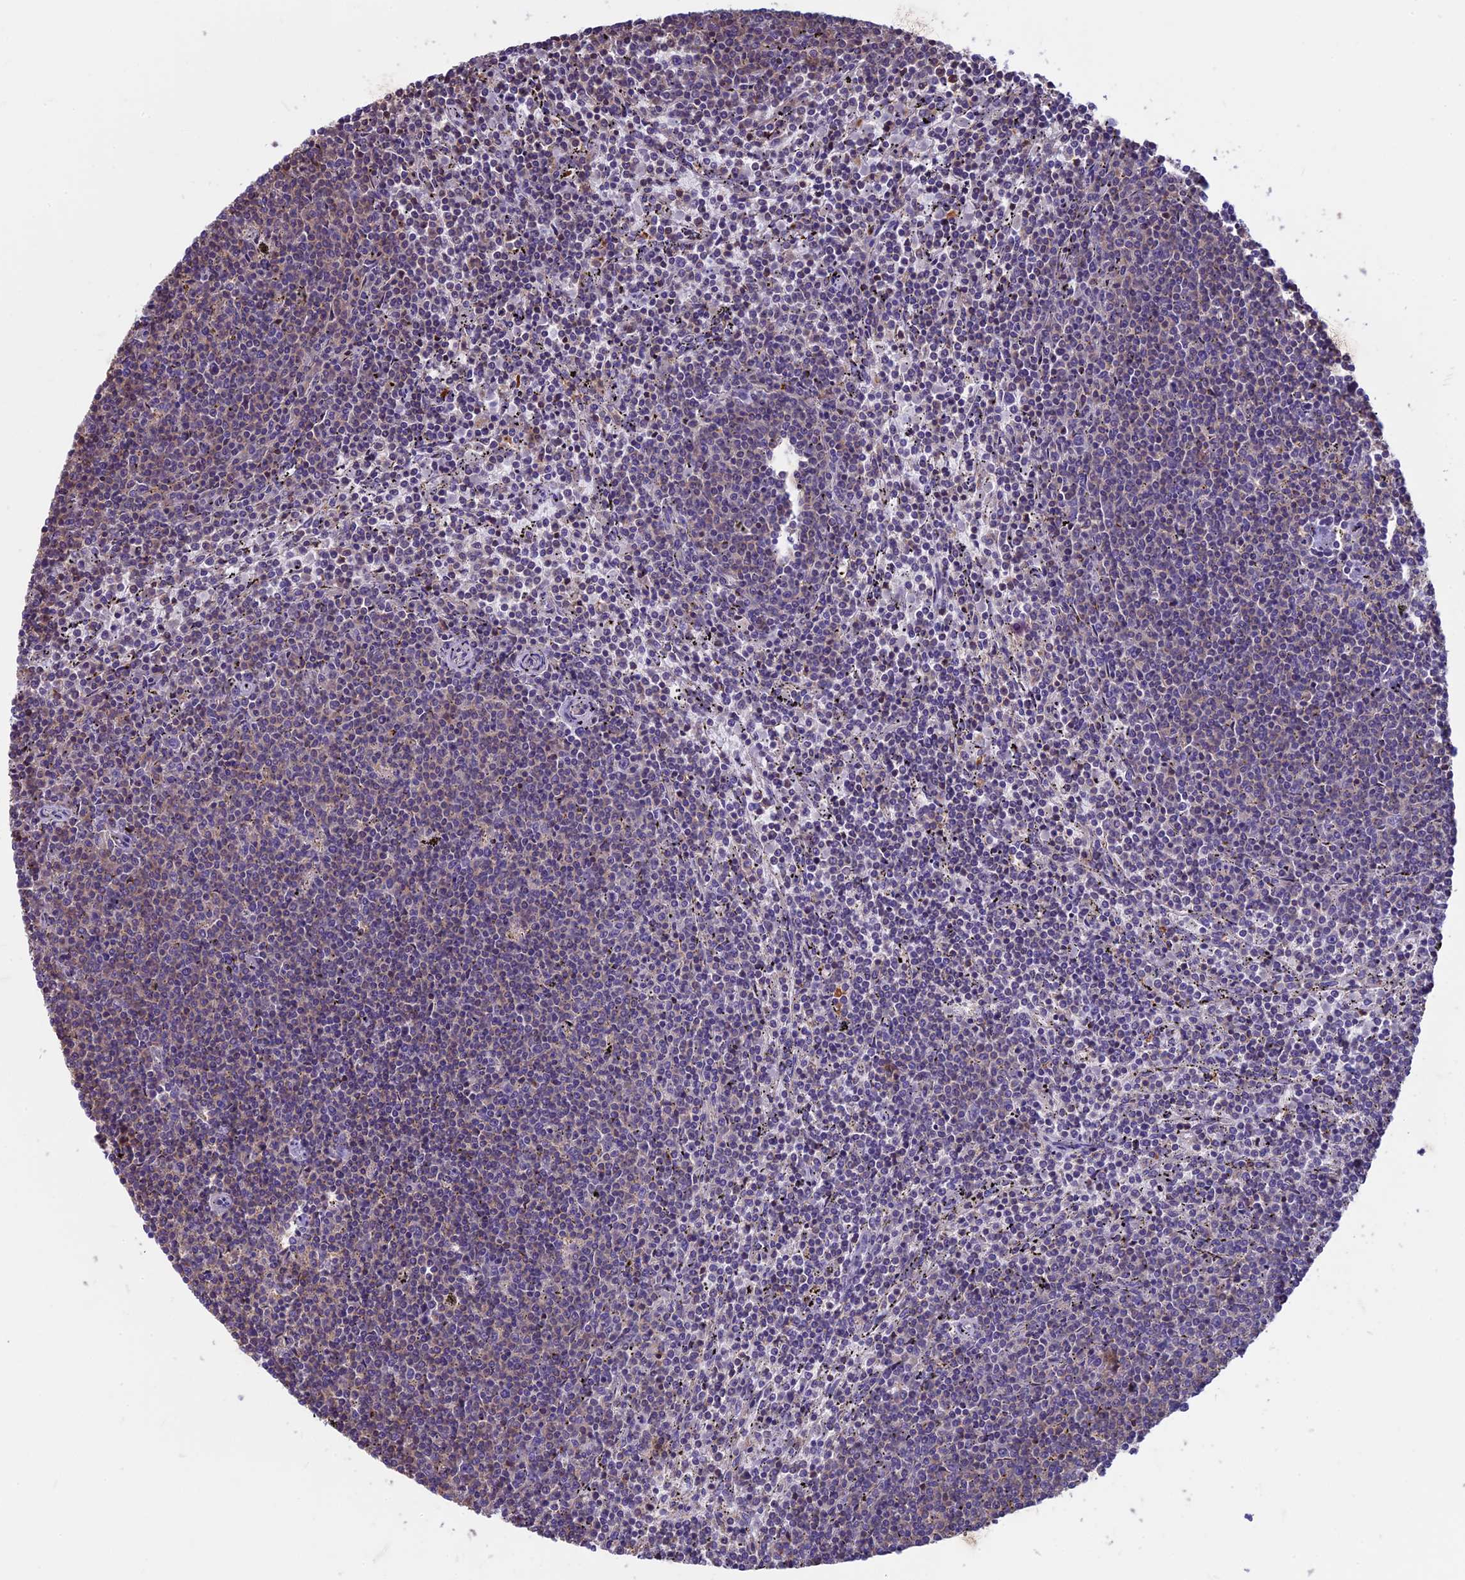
{"staining": {"intensity": "weak", "quantity": "<25%", "location": "cytoplasmic/membranous"}, "tissue": "lymphoma", "cell_type": "Tumor cells", "image_type": "cancer", "snomed": [{"axis": "morphology", "description": "Malignant lymphoma, non-Hodgkin's type, Low grade"}, {"axis": "topography", "description": "Spleen"}], "caption": "IHC of malignant lymphoma, non-Hodgkin's type (low-grade) shows no positivity in tumor cells. The staining was performed using DAB (3,3'-diaminobenzidine) to visualize the protein expression in brown, while the nuclei were stained in blue with hematoxylin (Magnification: 20x).", "gene": "CDAN1", "patient": {"sex": "female", "age": 50}}